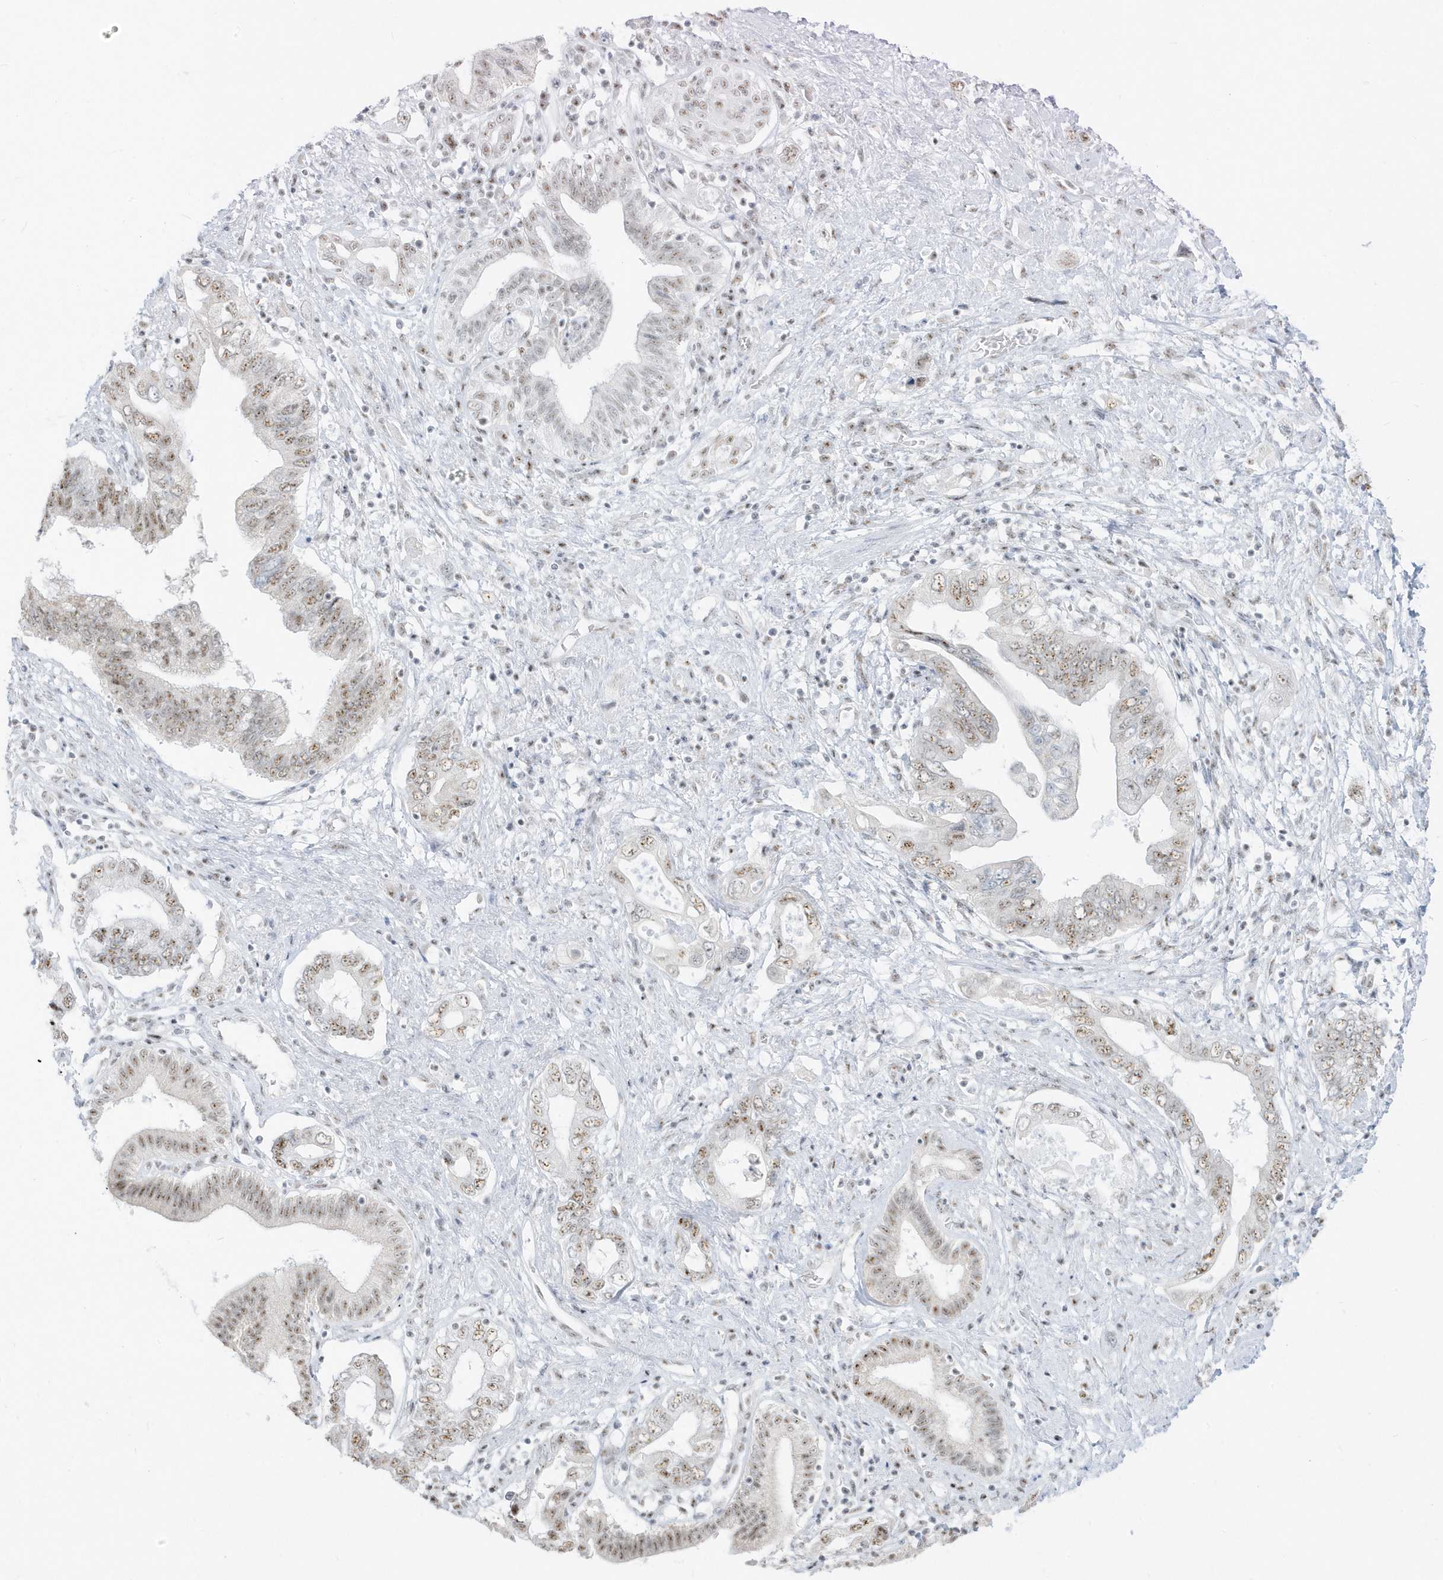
{"staining": {"intensity": "moderate", "quantity": "25%-75%", "location": "nuclear"}, "tissue": "pancreatic cancer", "cell_type": "Tumor cells", "image_type": "cancer", "snomed": [{"axis": "morphology", "description": "Adenocarcinoma, NOS"}, {"axis": "topography", "description": "Pancreas"}], "caption": "Pancreatic cancer (adenocarcinoma) stained with a brown dye displays moderate nuclear positive staining in about 25%-75% of tumor cells.", "gene": "PLEKHN1", "patient": {"sex": "female", "age": 73}}